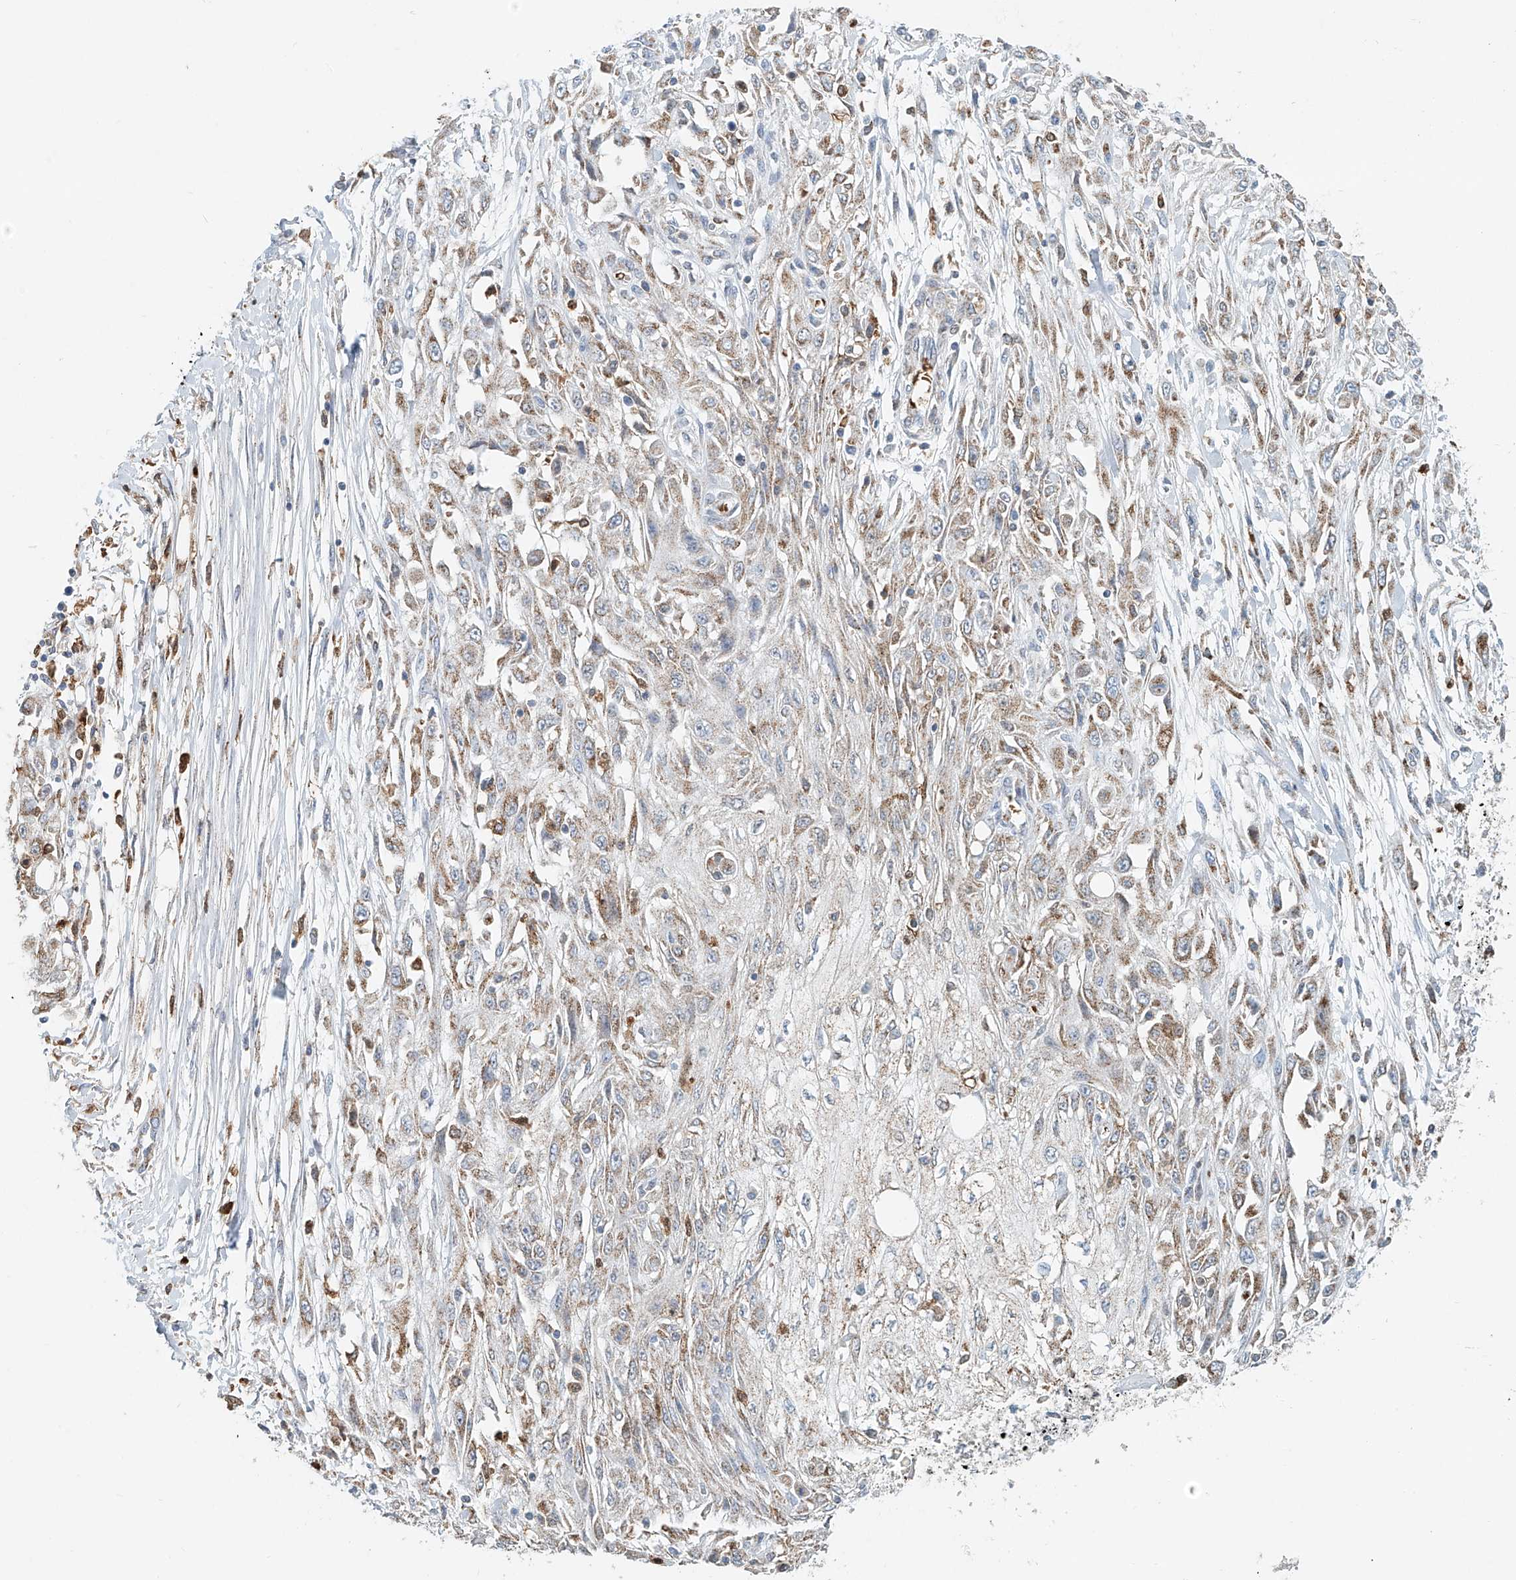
{"staining": {"intensity": "moderate", "quantity": ">75%", "location": "cytoplasmic/membranous"}, "tissue": "skin cancer", "cell_type": "Tumor cells", "image_type": "cancer", "snomed": [{"axis": "morphology", "description": "Squamous cell carcinoma, NOS"}, {"axis": "morphology", "description": "Squamous cell carcinoma, metastatic, NOS"}, {"axis": "topography", "description": "Skin"}, {"axis": "topography", "description": "Lymph node"}], "caption": "Tumor cells display moderate cytoplasmic/membranous expression in approximately >75% of cells in skin squamous cell carcinoma.", "gene": "PTPRA", "patient": {"sex": "male", "age": 75}}